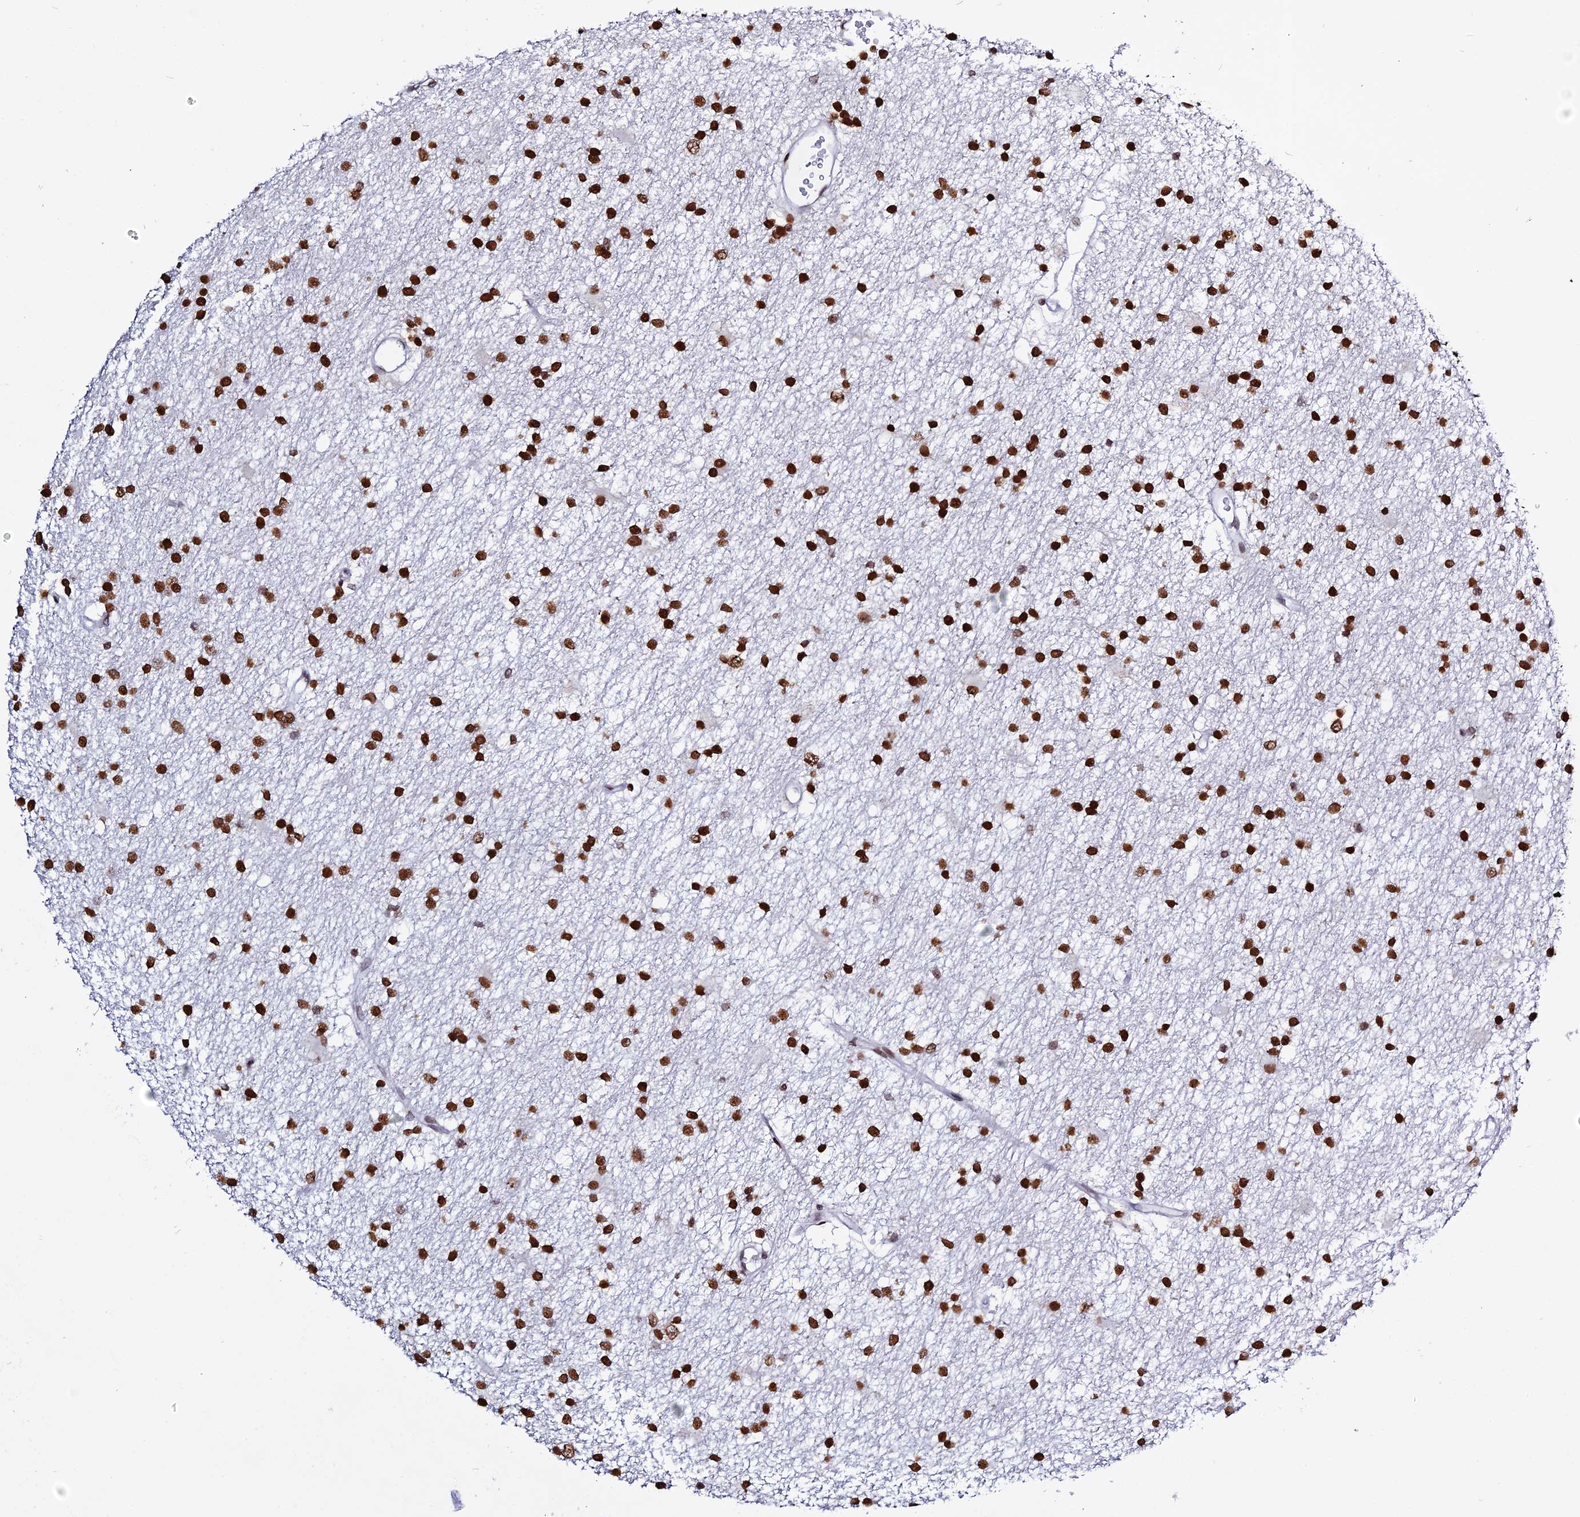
{"staining": {"intensity": "strong", "quantity": ">75%", "location": "nuclear"}, "tissue": "glioma", "cell_type": "Tumor cells", "image_type": "cancer", "snomed": [{"axis": "morphology", "description": "Glioma, malignant, High grade"}, {"axis": "topography", "description": "Brain"}], "caption": "Brown immunohistochemical staining in human high-grade glioma (malignant) demonstrates strong nuclear positivity in about >75% of tumor cells.", "gene": "MACROH2A2", "patient": {"sex": "male", "age": 77}}